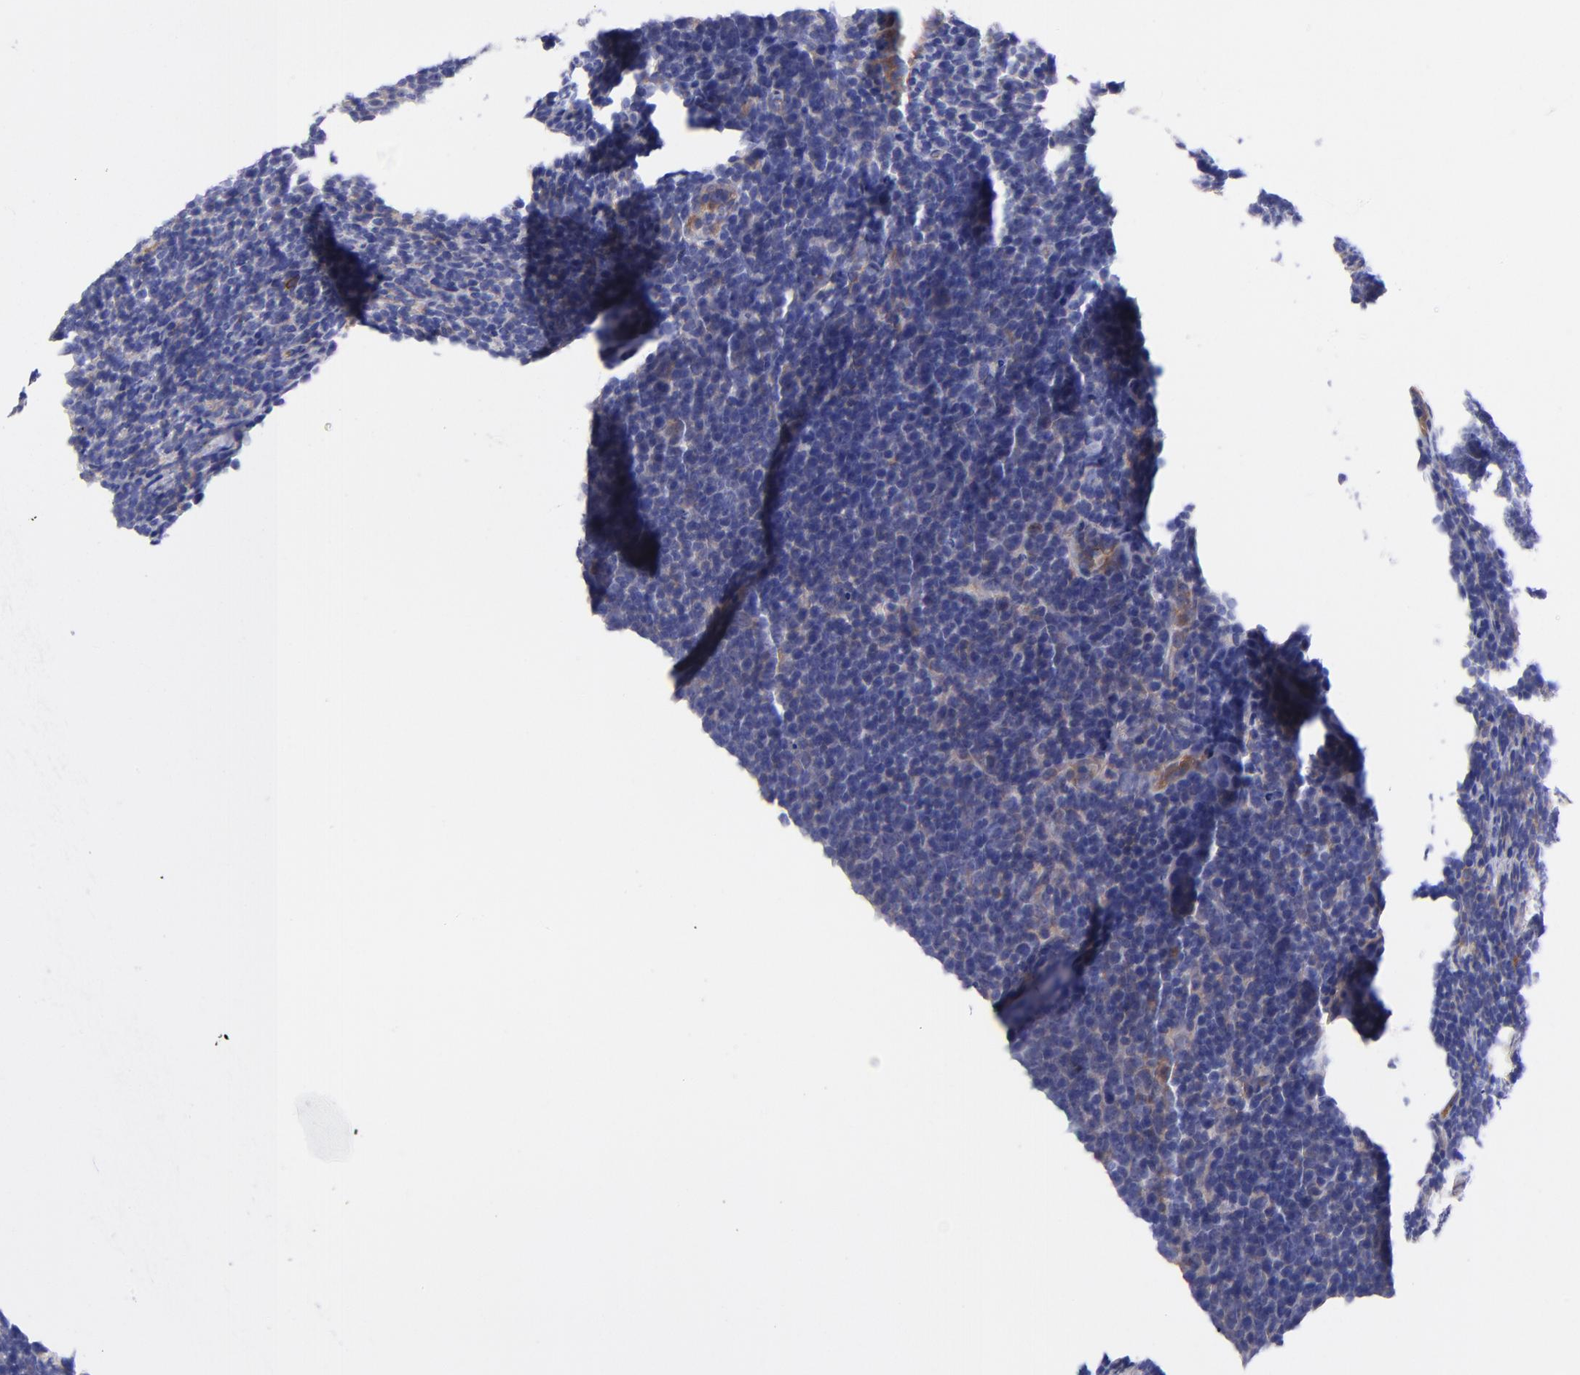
{"staining": {"intensity": "negative", "quantity": "none", "location": "none"}, "tissue": "lymphoma", "cell_type": "Tumor cells", "image_type": "cancer", "snomed": [{"axis": "morphology", "description": "Malignant lymphoma, non-Hodgkin's type, Low grade"}, {"axis": "topography", "description": "Lymph node"}], "caption": "Immunohistochemistry of lymphoma reveals no staining in tumor cells. (Immunohistochemistry (ihc), brightfield microscopy, high magnification).", "gene": "PPFIBP1", "patient": {"sex": "male", "age": 74}}